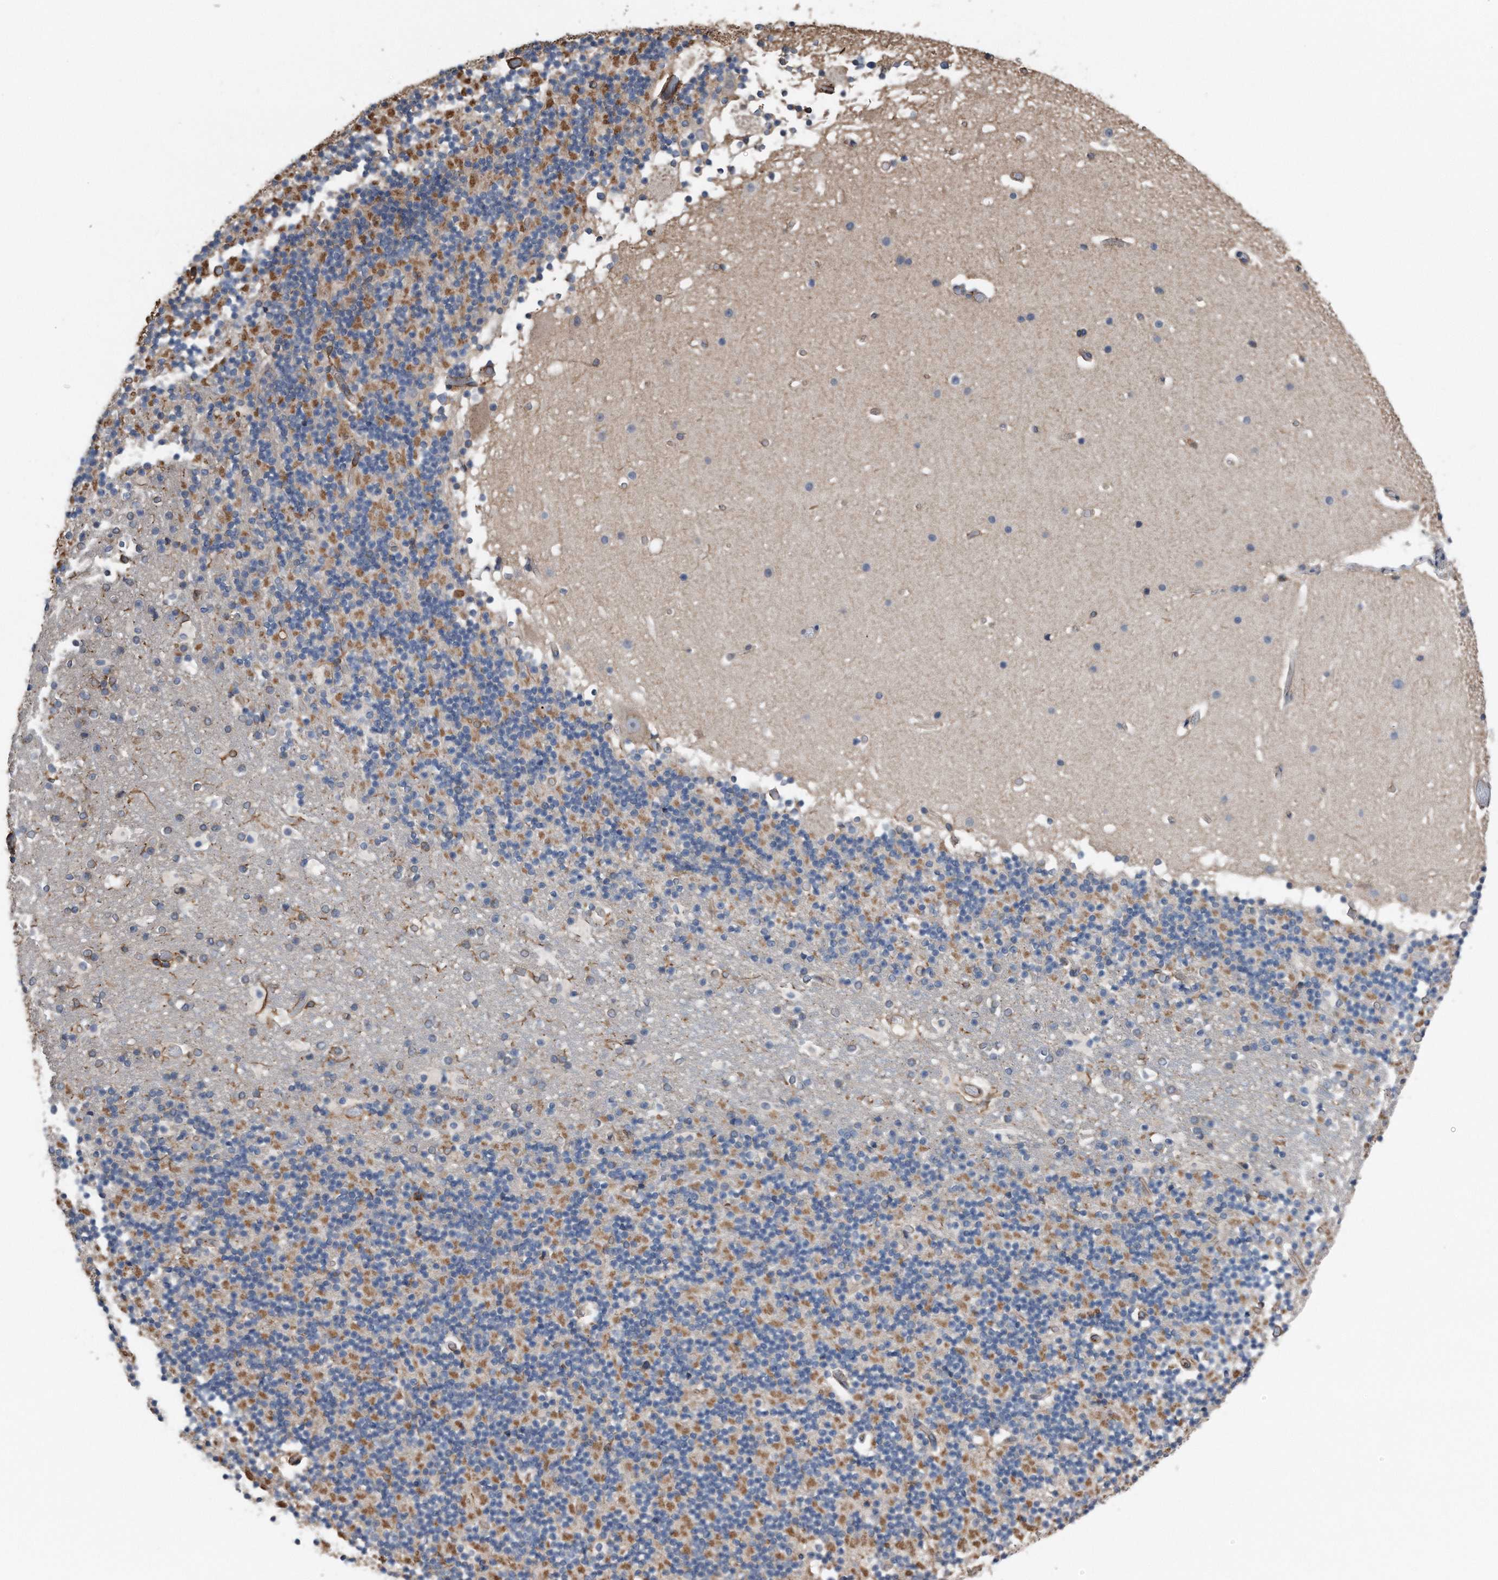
{"staining": {"intensity": "moderate", "quantity": ">75%", "location": "cytoplasmic/membranous"}, "tissue": "cerebellum", "cell_type": "Cells in granular layer", "image_type": "normal", "snomed": [{"axis": "morphology", "description": "Normal tissue, NOS"}, {"axis": "topography", "description": "Cerebellum"}], "caption": "Cerebellum stained with DAB (3,3'-diaminobenzidine) immunohistochemistry (IHC) exhibits medium levels of moderate cytoplasmic/membranous positivity in about >75% of cells in granular layer. (IHC, brightfield microscopy, high magnification).", "gene": "RSPO3", "patient": {"sex": "male", "age": 57}}